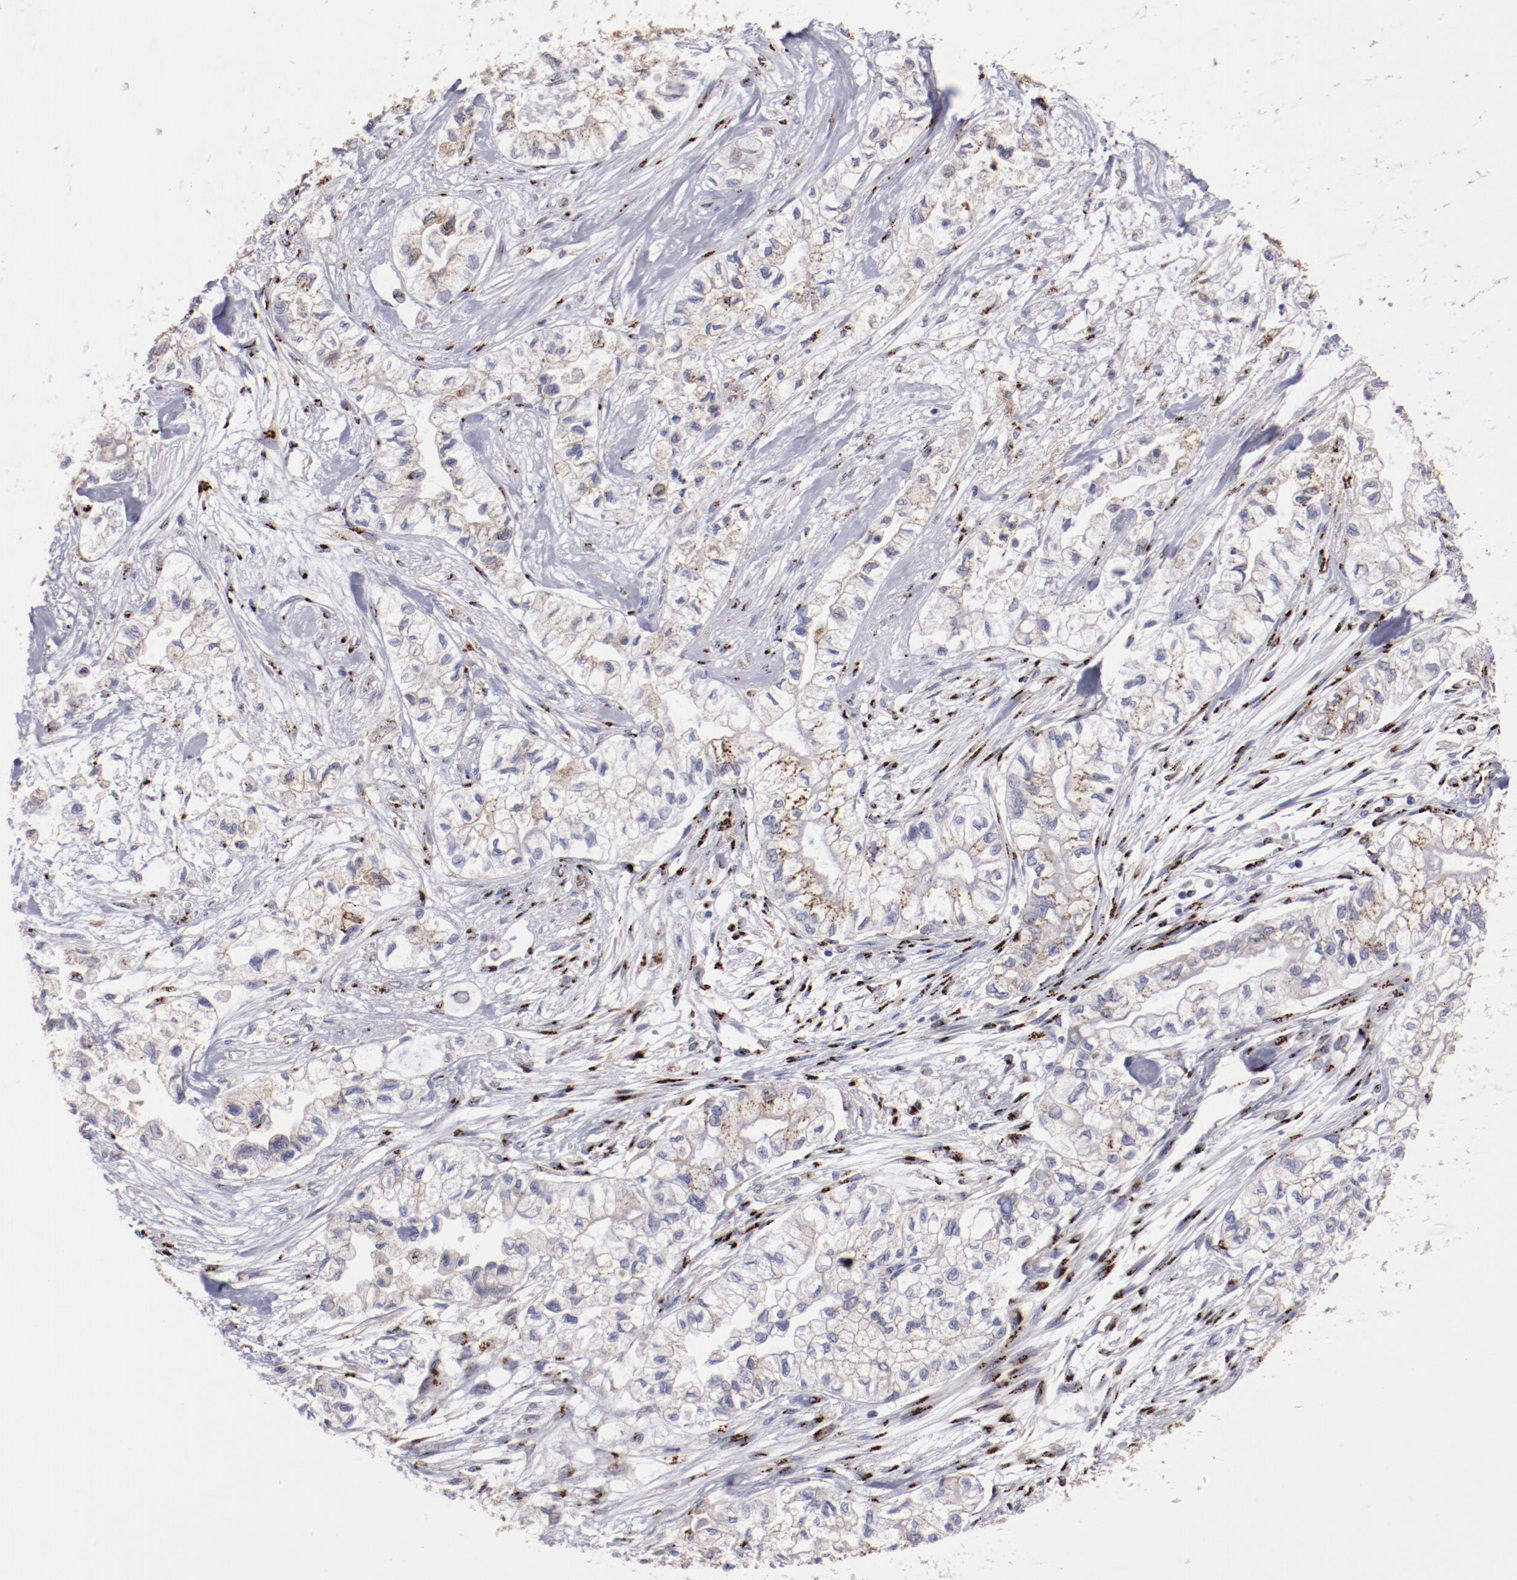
{"staining": {"intensity": "strong", "quantity": ">75%", "location": "cytoplasmic/membranous"}, "tissue": "pancreatic cancer", "cell_type": "Tumor cells", "image_type": "cancer", "snomed": [{"axis": "morphology", "description": "Adenocarcinoma, NOS"}, {"axis": "topography", "description": "Pancreas"}], "caption": "Immunohistochemical staining of human pancreatic cancer reveals strong cytoplasmic/membranous protein expression in about >75% of tumor cells.", "gene": "GOLIM4", "patient": {"sex": "male", "age": 79}}